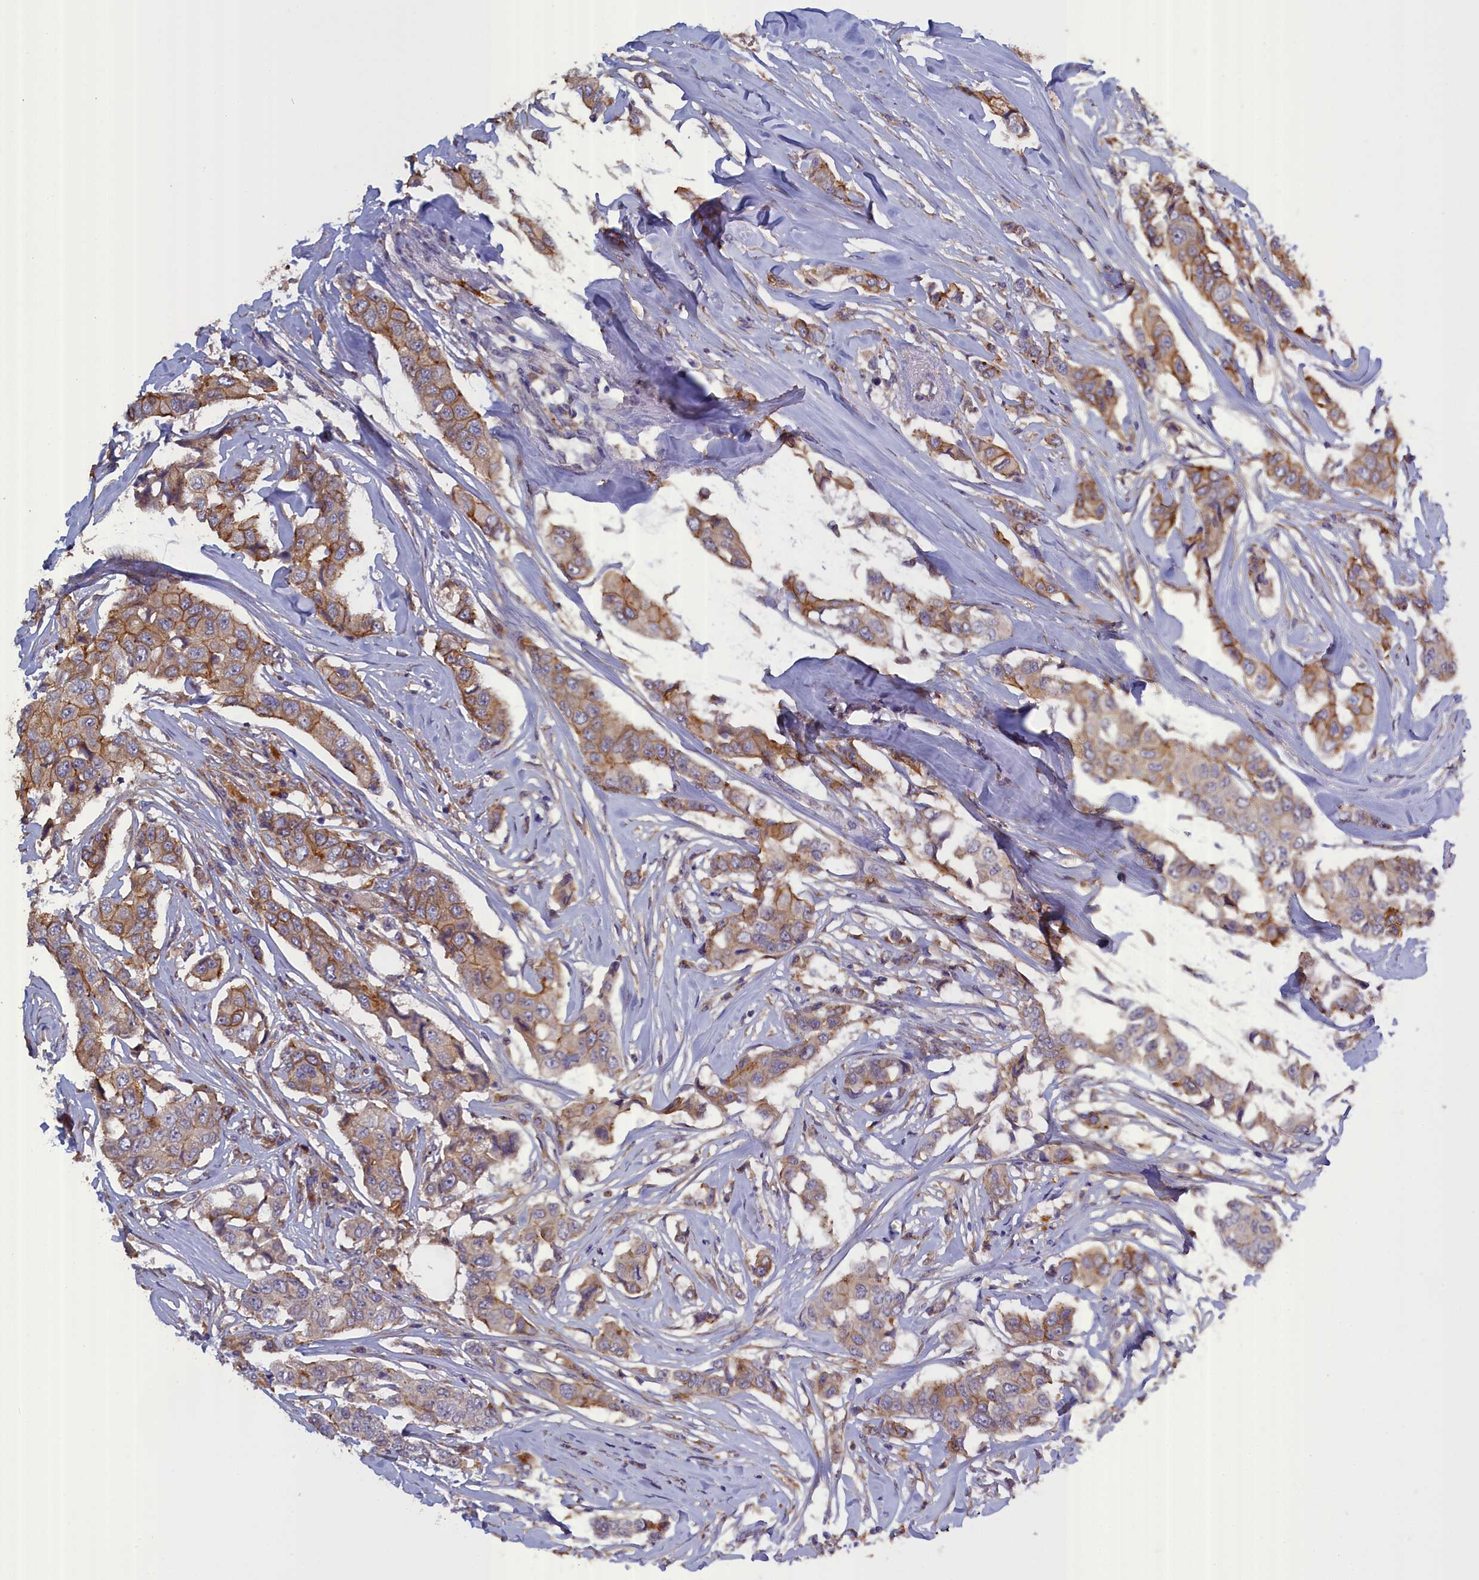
{"staining": {"intensity": "moderate", "quantity": "25%-75%", "location": "cytoplasmic/membranous"}, "tissue": "breast cancer", "cell_type": "Tumor cells", "image_type": "cancer", "snomed": [{"axis": "morphology", "description": "Duct carcinoma"}, {"axis": "topography", "description": "Breast"}], "caption": "Infiltrating ductal carcinoma (breast) stained for a protein (brown) displays moderate cytoplasmic/membranous positive positivity in about 25%-75% of tumor cells.", "gene": "COL19A1", "patient": {"sex": "female", "age": 80}}